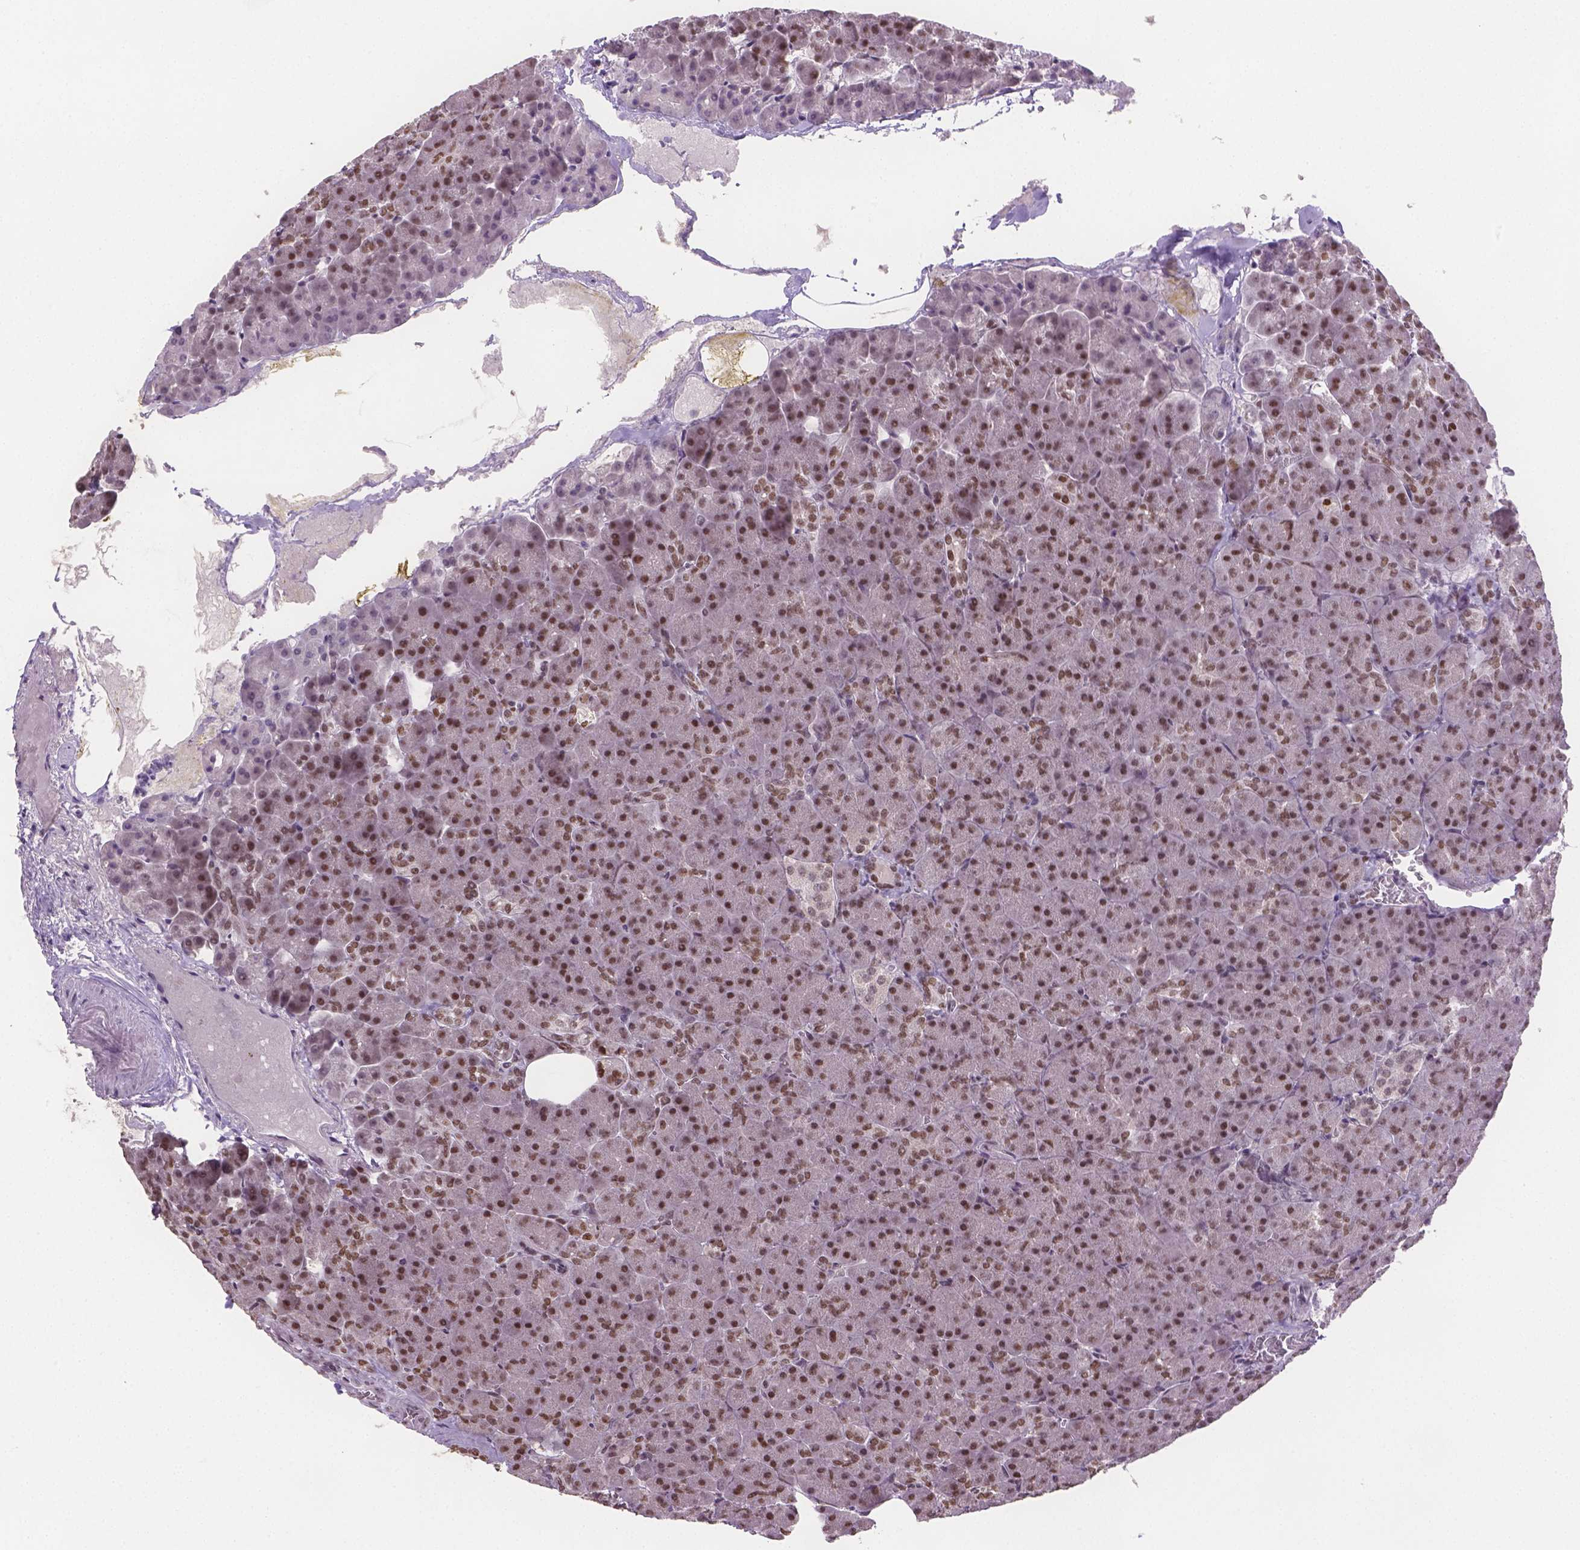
{"staining": {"intensity": "strong", "quantity": ">75%", "location": "nuclear"}, "tissue": "pancreas", "cell_type": "Exocrine glandular cells", "image_type": "normal", "snomed": [{"axis": "morphology", "description": "Normal tissue, NOS"}, {"axis": "topography", "description": "Pancreas"}], "caption": "Immunohistochemistry (IHC) histopathology image of normal pancreas: pancreas stained using IHC shows high levels of strong protein expression localized specifically in the nuclear of exocrine glandular cells, appearing as a nuclear brown color.", "gene": "FANCE", "patient": {"sex": "female", "age": 74}}